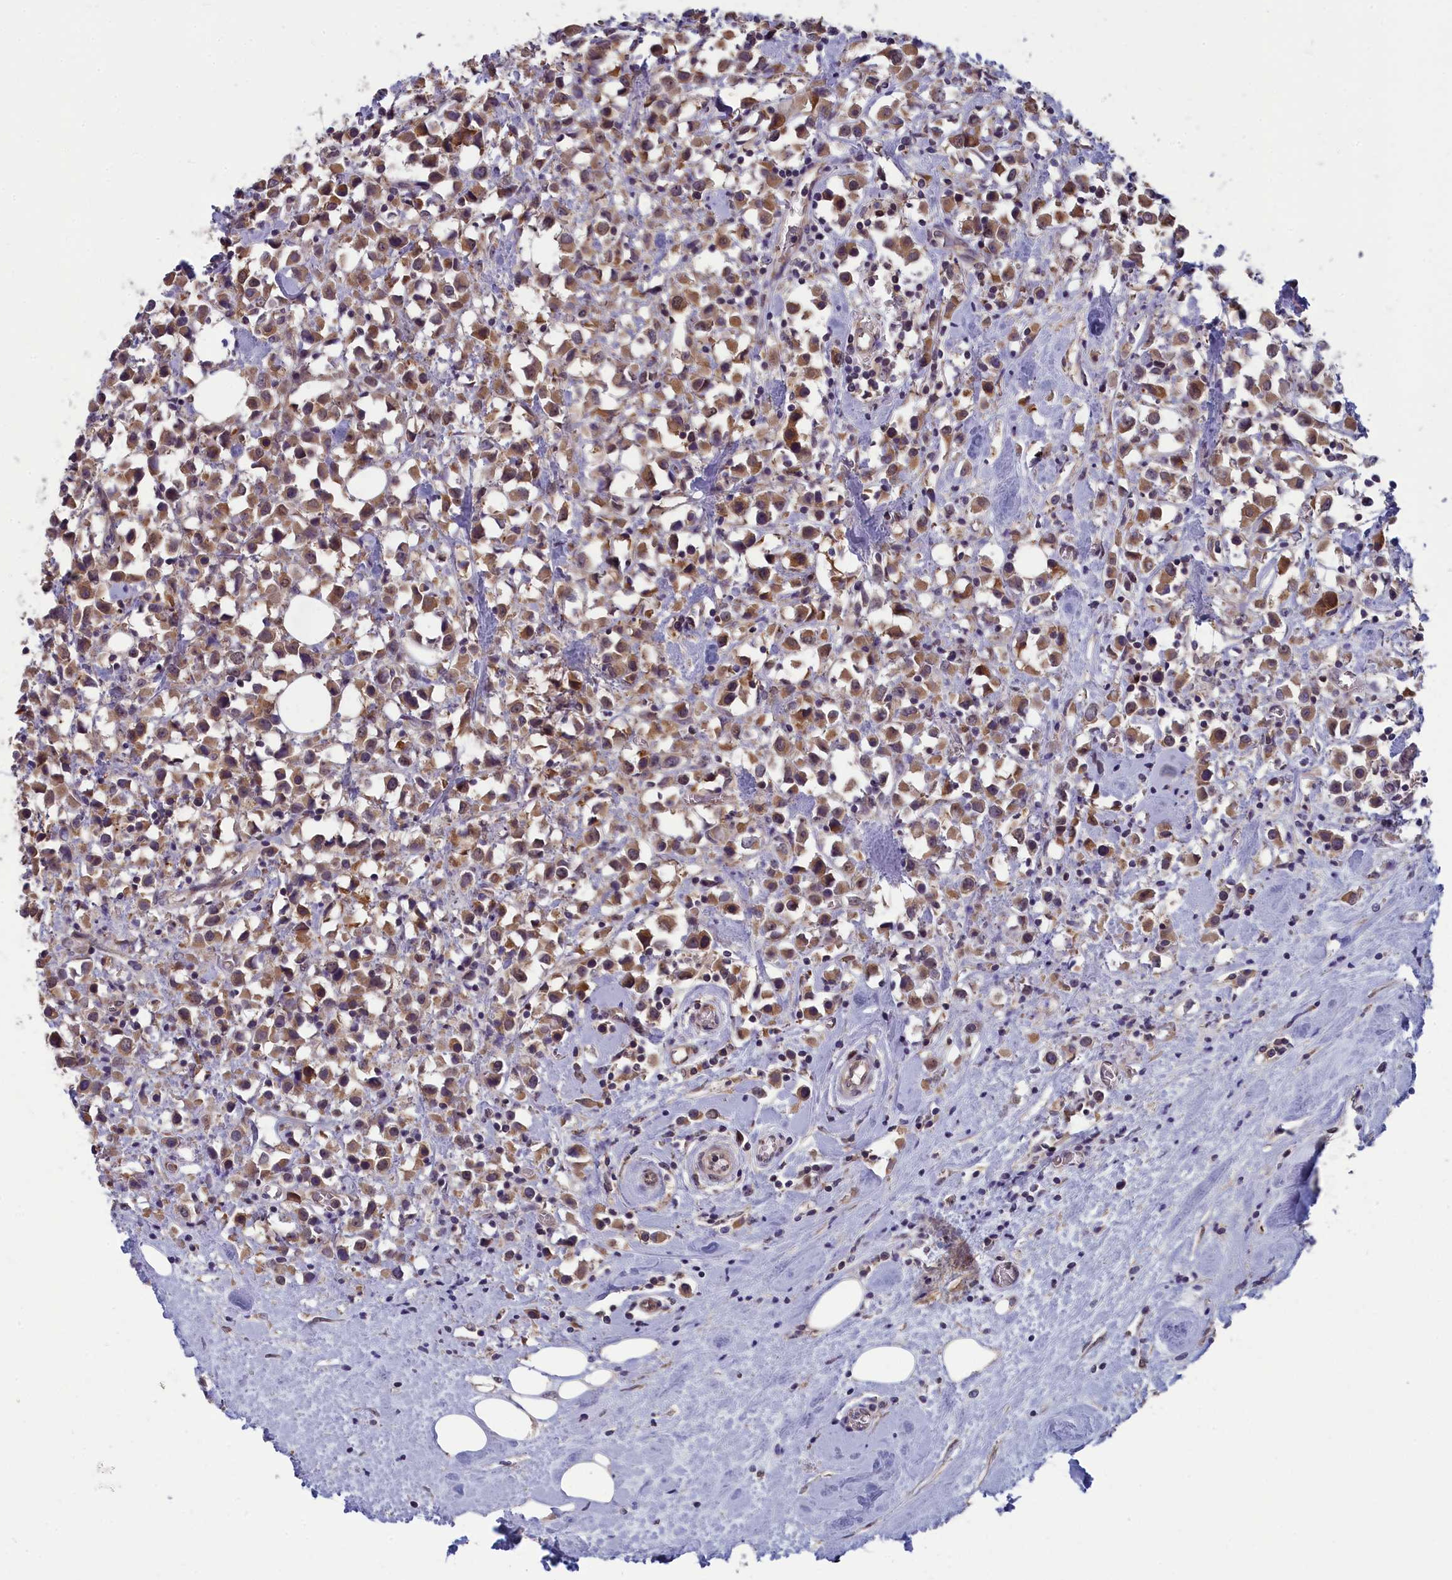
{"staining": {"intensity": "moderate", "quantity": ">75%", "location": "cytoplasmic/membranous"}, "tissue": "breast cancer", "cell_type": "Tumor cells", "image_type": "cancer", "snomed": [{"axis": "morphology", "description": "Duct carcinoma"}, {"axis": "topography", "description": "Breast"}], "caption": "This is a micrograph of immunohistochemistry (IHC) staining of breast cancer, which shows moderate staining in the cytoplasmic/membranous of tumor cells.", "gene": "MRI1", "patient": {"sex": "female", "age": 61}}